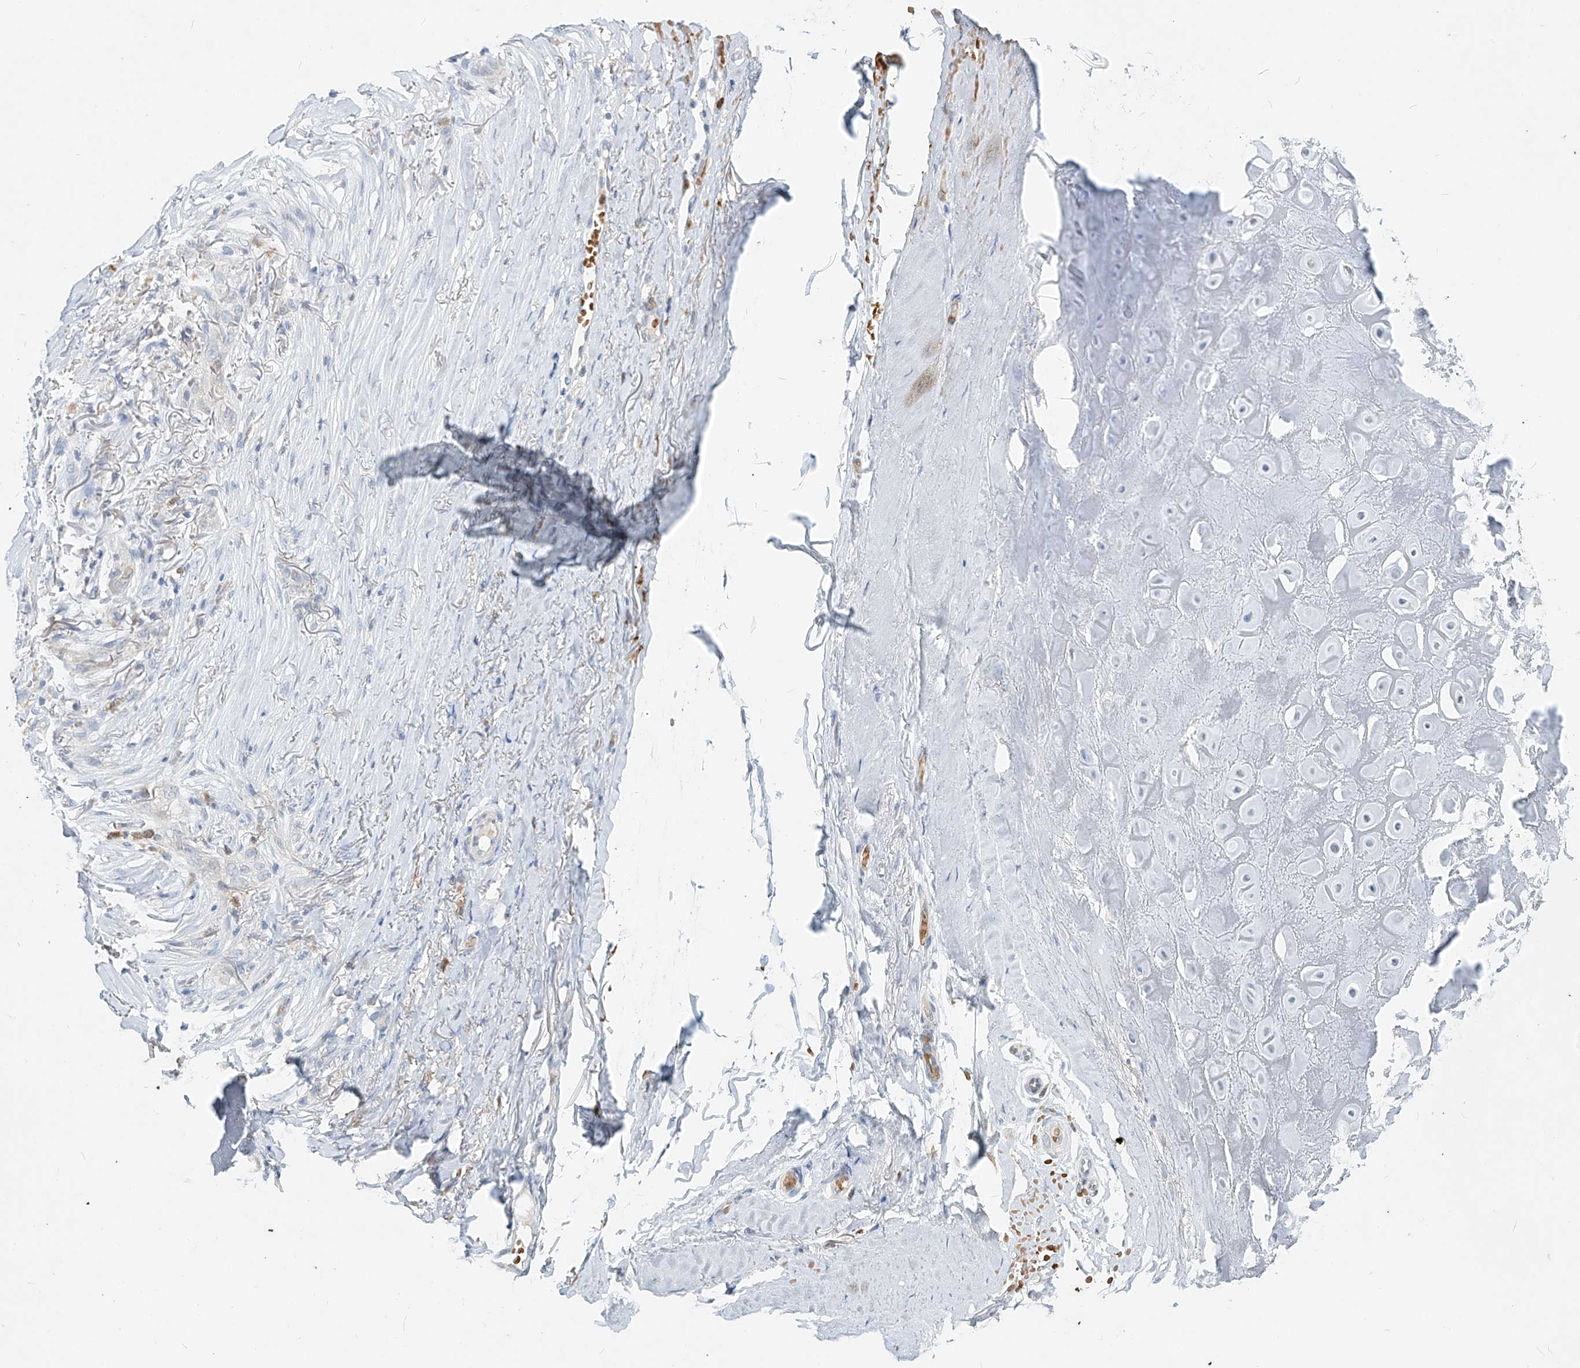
{"staining": {"intensity": "moderate", "quantity": "25%-75%", "location": "cytoplasmic/membranous"}, "tissue": "adipose tissue", "cell_type": "Adipocytes", "image_type": "normal", "snomed": [{"axis": "morphology", "description": "Normal tissue, NOS"}, {"axis": "morphology", "description": "Basal cell carcinoma"}, {"axis": "topography", "description": "Skin"}], "caption": "Immunohistochemical staining of unremarkable adipose tissue displays 25%-75% levels of moderate cytoplasmic/membranous protein staining in approximately 25%-75% of adipocytes. (DAB IHC, brown staining for protein, blue staining for nuclei).", "gene": "PTPRA", "patient": {"sex": "female", "age": 89}}